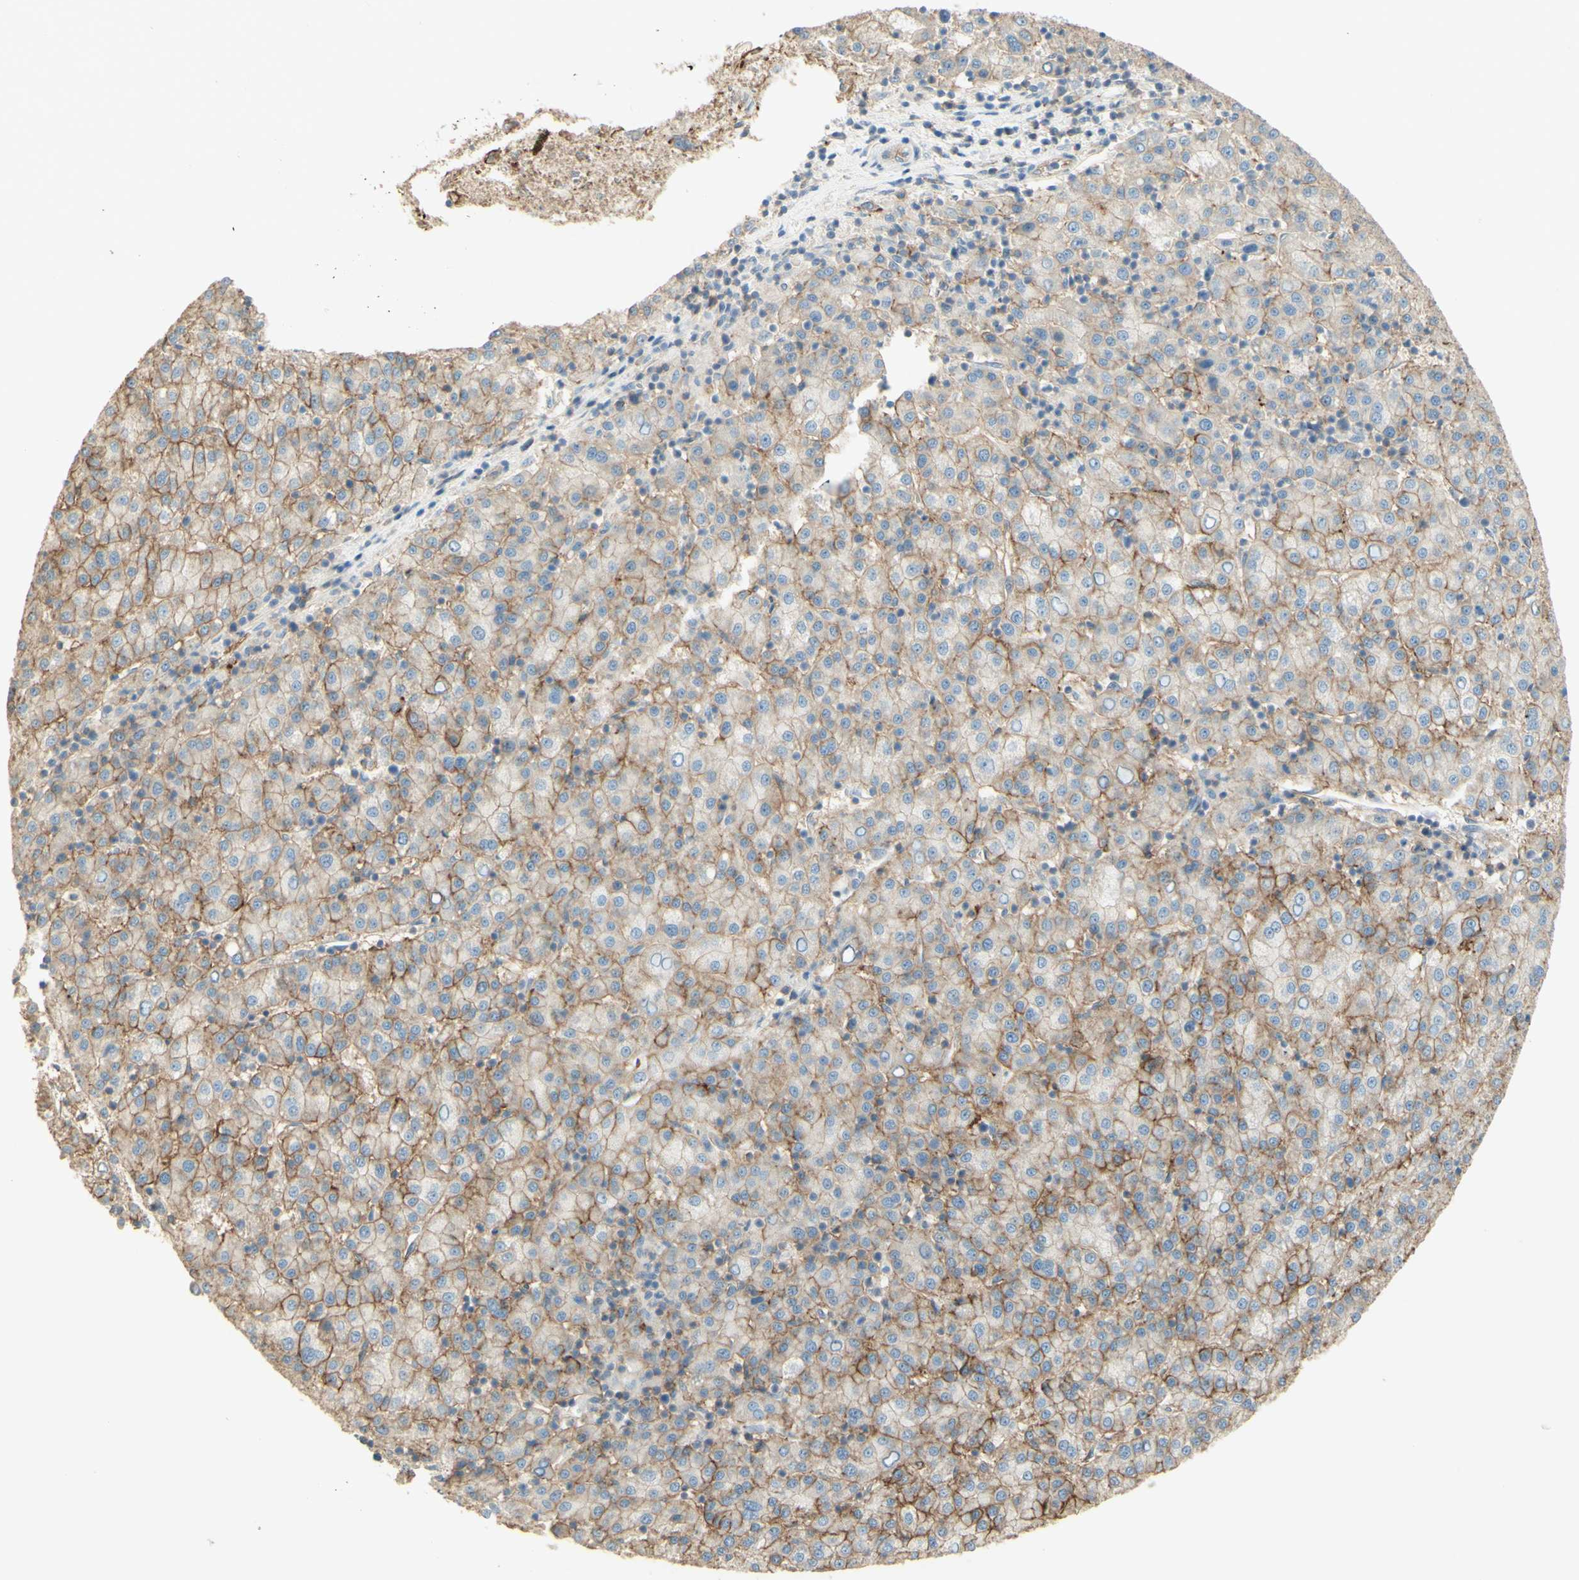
{"staining": {"intensity": "moderate", "quantity": ">75%", "location": "cytoplasmic/membranous"}, "tissue": "liver cancer", "cell_type": "Tumor cells", "image_type": "cancer", "snomed": [{"axis": "morphology", "description": "Carcinoma, Hepatocellular, NOS"}, {"axis": "topography", "description": "Liver"}], "caption": "This histopathology image reveals liver cancer stained with IHC to label a protein in brown. The cytoplasmic/membranous of tumor cells show moderate positivity for the protein. Nuclei are counter-stained blue.", "gene": "RNF149", "patient": {"sex": "female", "age": 58}}